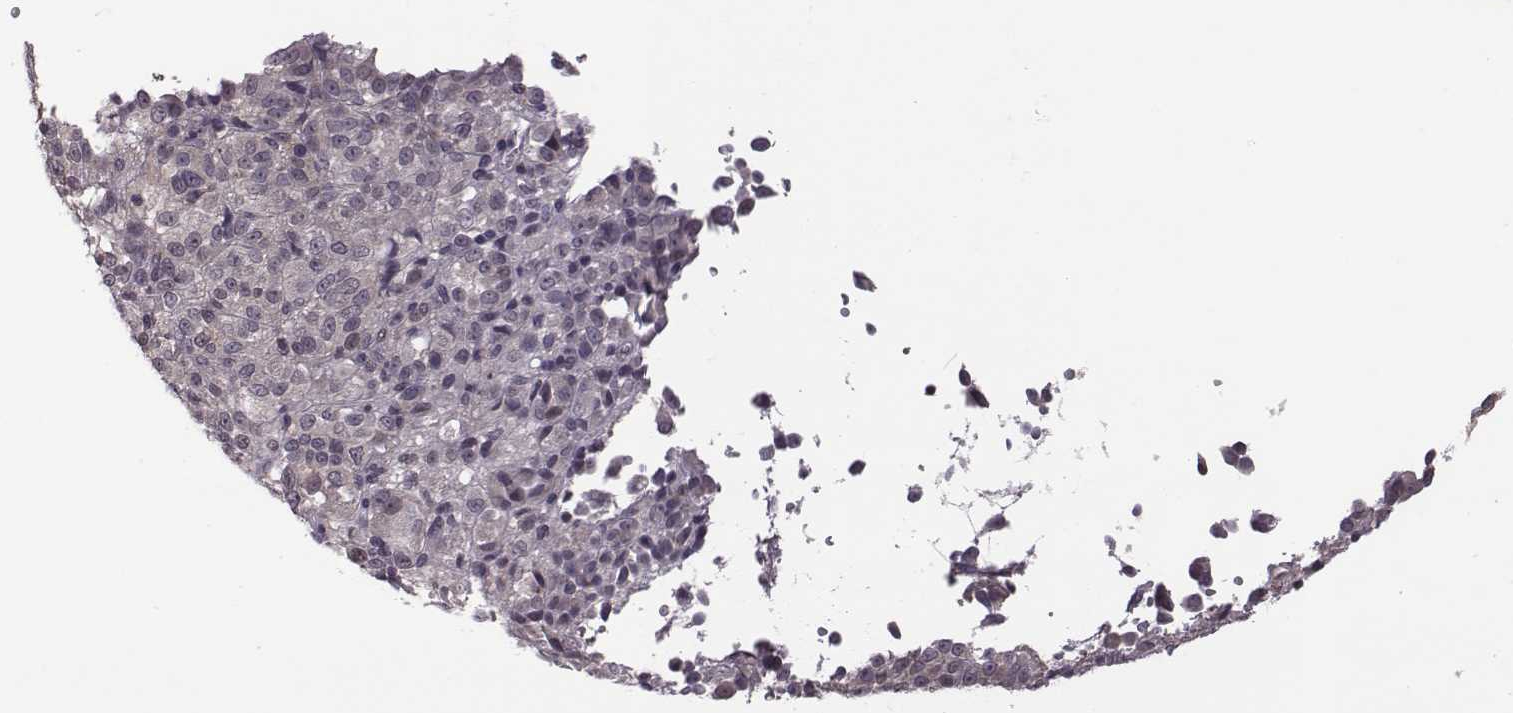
{"staining": {"intensity": "negative", "quantity": "none", "location": "none"}, "tissue": "melanoma", "cell_type": "Tumor cells", "image_type": "cancer", "snomed": [{"axis": "morphology", "description": "Malignant melanoma, Metastatic site"}, {"axis": "topography", "description": "Brain"}], "caption": "The image demonstrates no significant staining in tumor cells of malignant melanoma (metastatic site).", "gene": "BICDL1", "patient": {"sex": "female", "age": 56}}